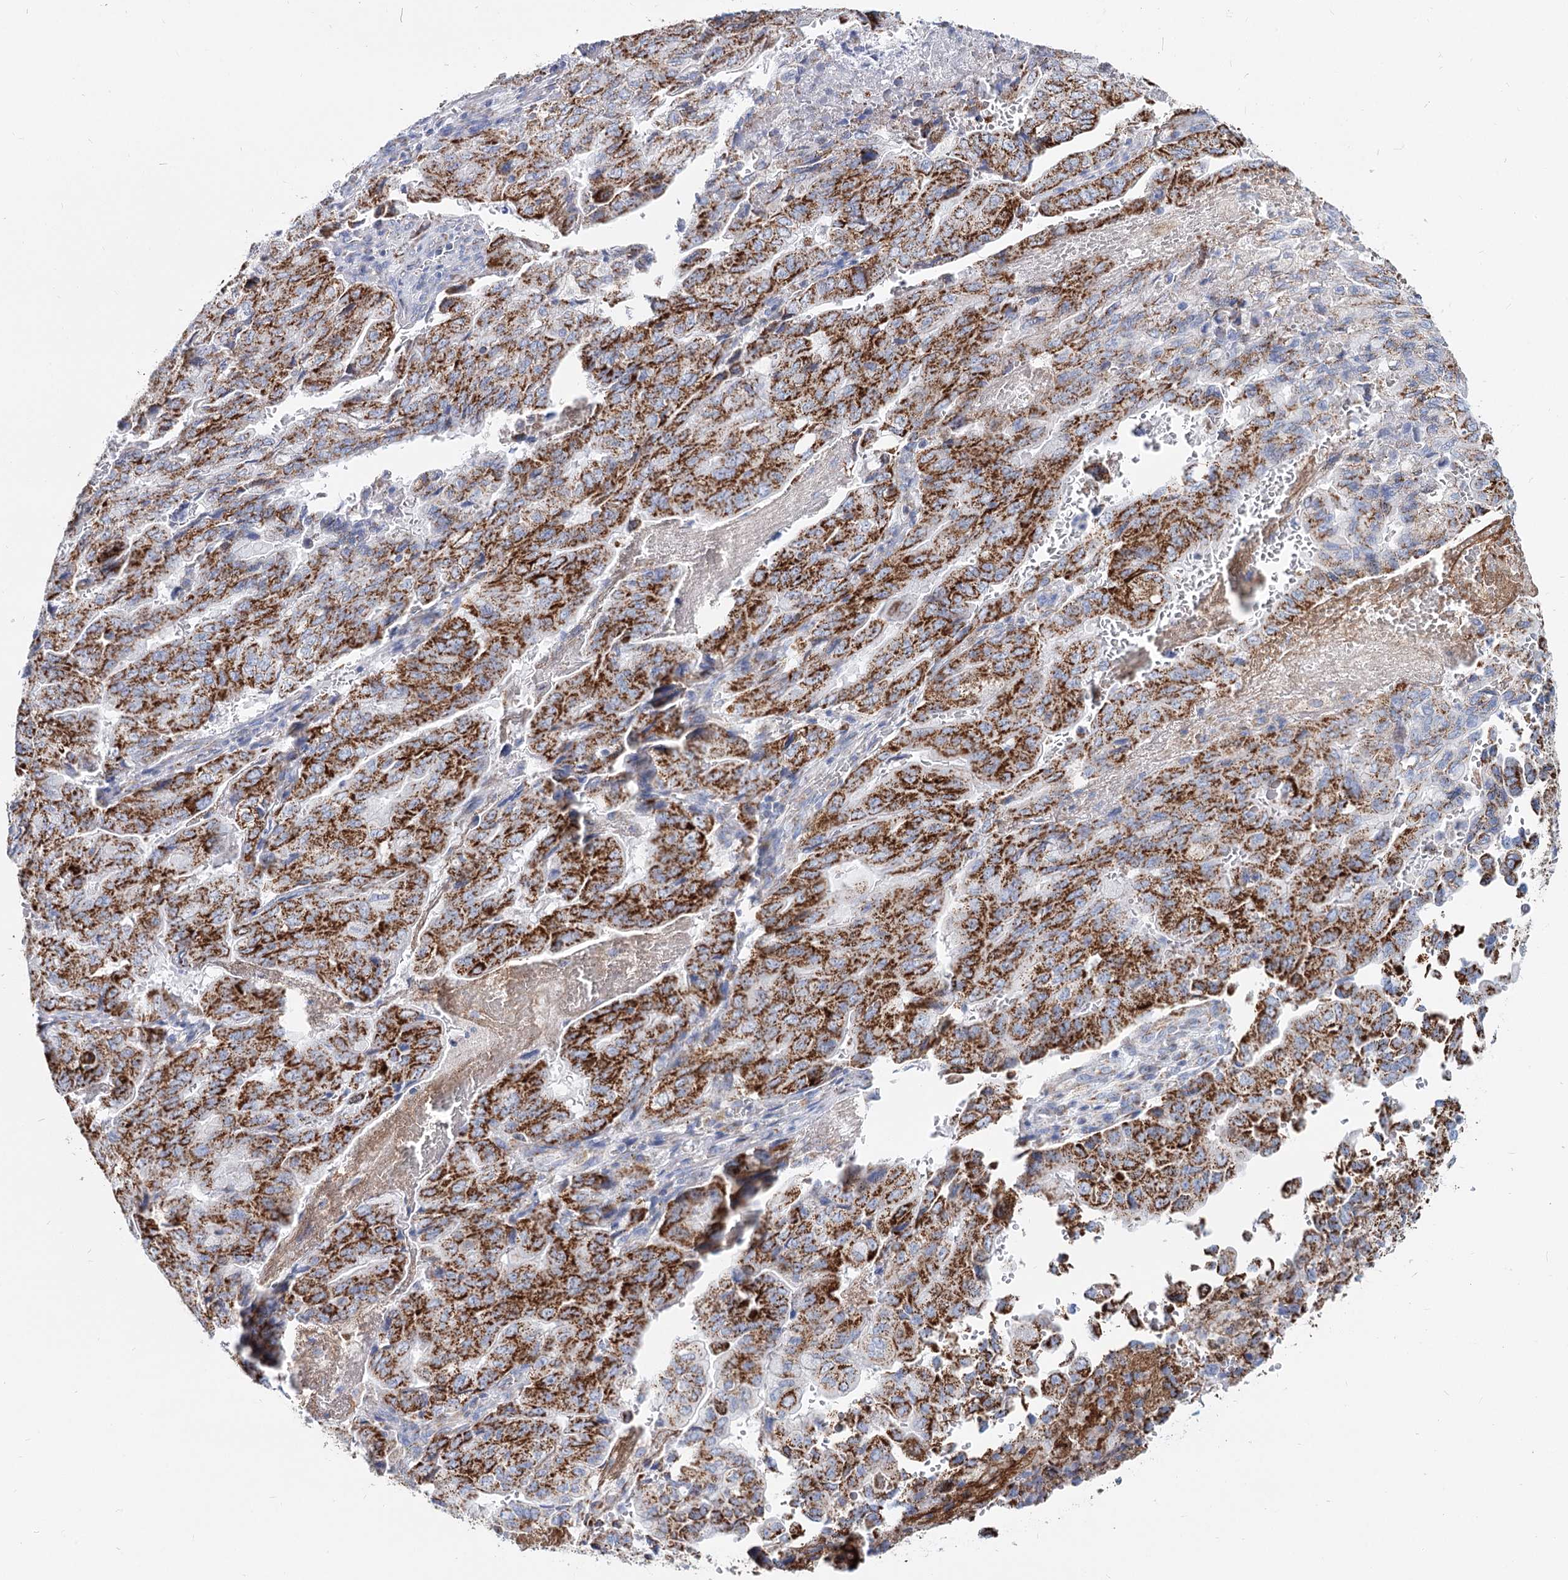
{"staining": {"intensity": "strong", "quantity": ">75%", "location": "cytoplasmic/membranous"}, "tissue": "pancreatic cancer", "cell_type": "Tumor cells", "image_type": "cancer", "snomed": [{"axis": "morphology", "description": "Adenocarcinoma, NOS"}, {"axis": "topography", "description": "Pancreas"}], "caption": "Immunohistochemical staining of human adenocarcinoma (pancreatic) reveals high levels of strong cytoplasmic/membranous protein staining in about >75% of tumor cells.", "gene": "MCCC2", "patient": {"sex": "male", "age": 51}}